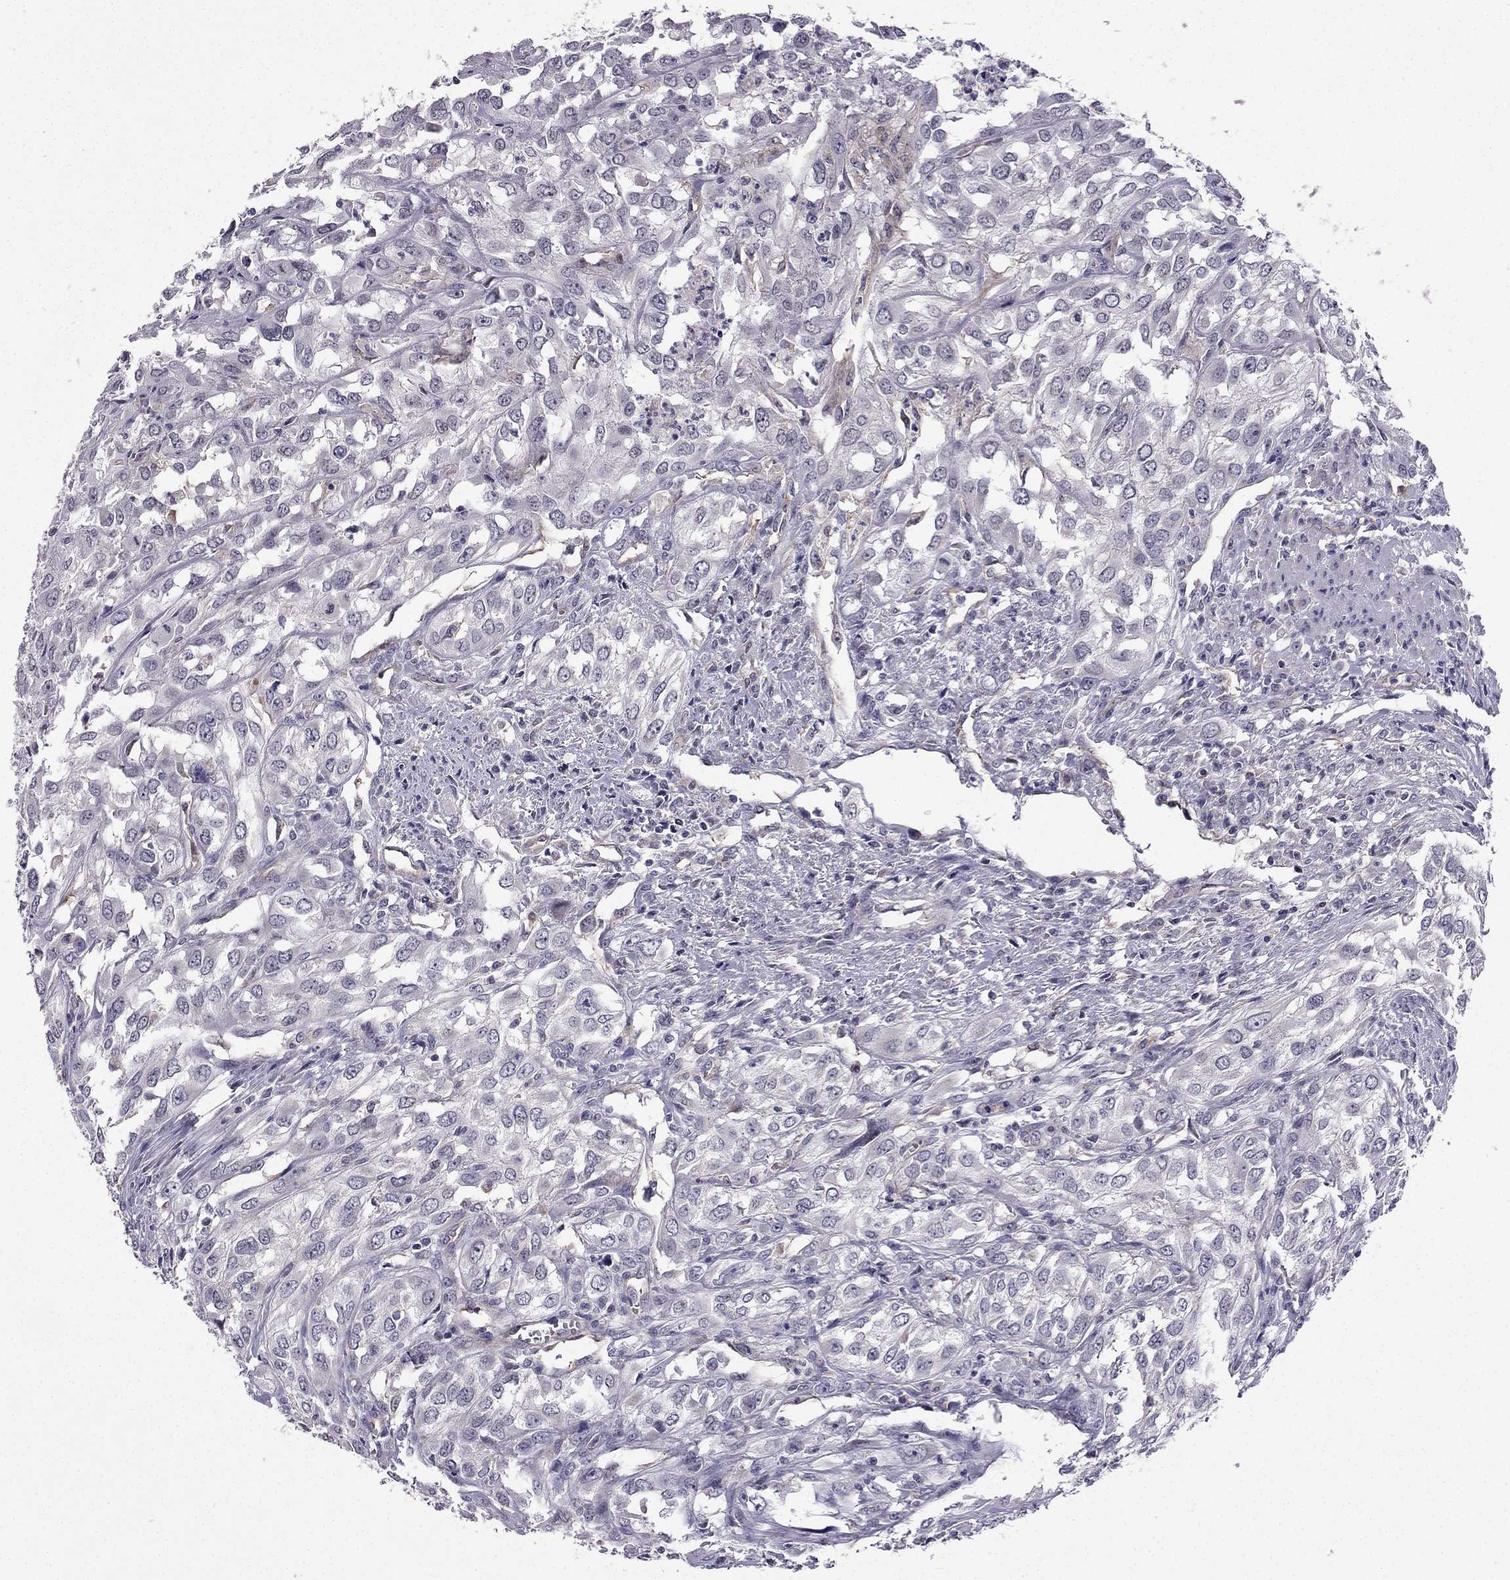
{"staining": {"intensity": "negative", "quantity": "none", "location": "none"}, "tissue": "urothelial cancer", "cell_type": "Tumor cells", "image_type": "cancer", "snomed": [{"axis": "morphology", "description": "Urothelial carcinoma, High grade"}, {"axis": "topography", "description": "Urinary bladder"}], "caption": "A histopathology image of high-grade urothelial carcinoma stained for a protein demonstrates no brown staining in tumor cells. (Brightfield microscopy of DAB IHC at high magnification).", "gene": "SLC6A2", "patient": {"sex": "male", "age": 67}}